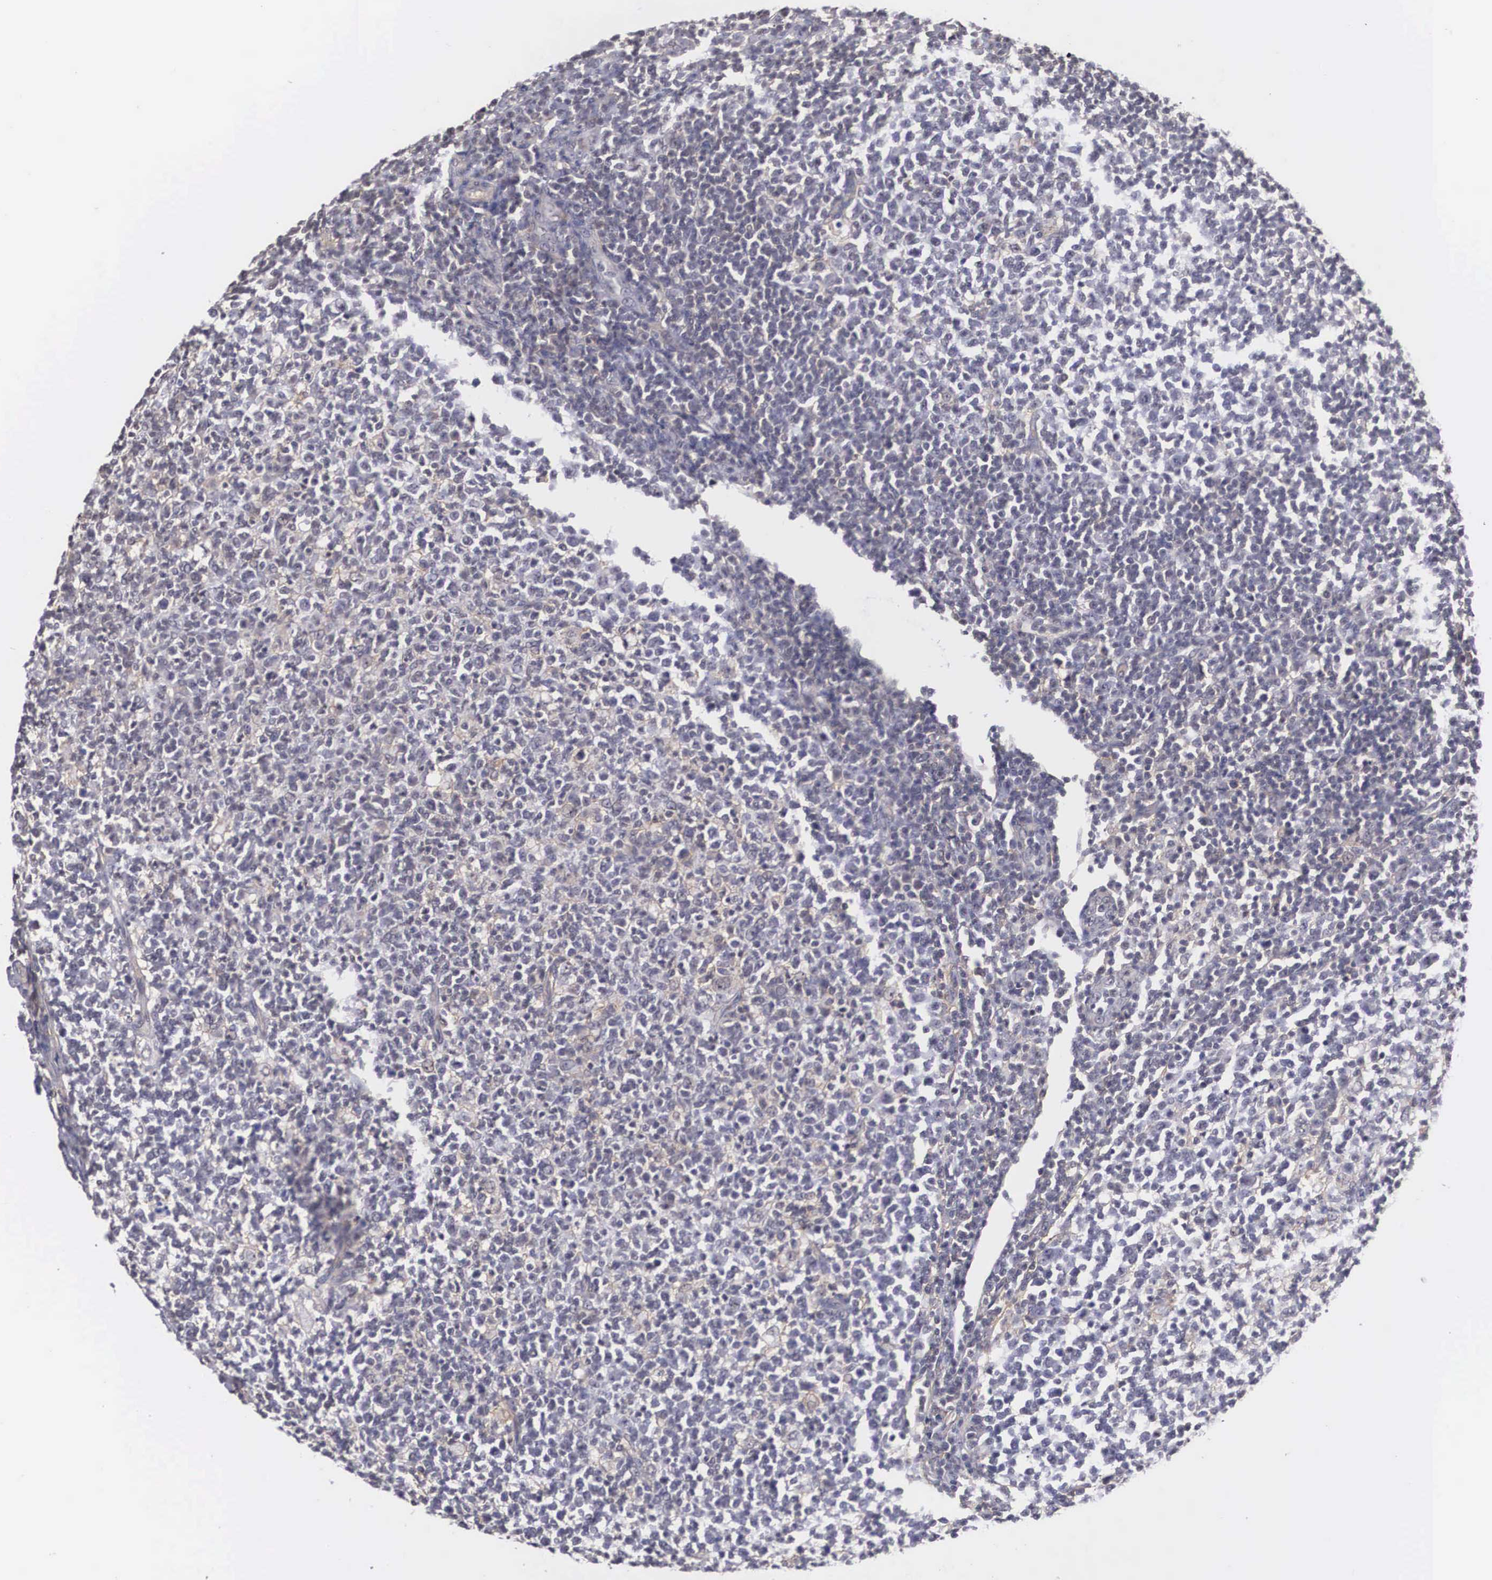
{"staining": {"intensity": "negative", "quantity": "none", "location": "none"}, "tissue": "tonsil", "cell_type": "Germinal center cells", "image_type": "normal", "snomed": [{"axis": "morphology", "description": "Normal tissue, NOS"}, {"axis": "topography", "description": "Tonsil"}], "caption": "Immunohistochemistry histopathology image of benign tonsil stained for a protein (brown), which shows no positivity in germinal center cells. (DAB (3,3'-diaminobenzidine) immunohistochemistry (IHC) with hematoxylin counter stain).", "gene": "NR4A2", "patient": {"sex": "male", "age": 6}}